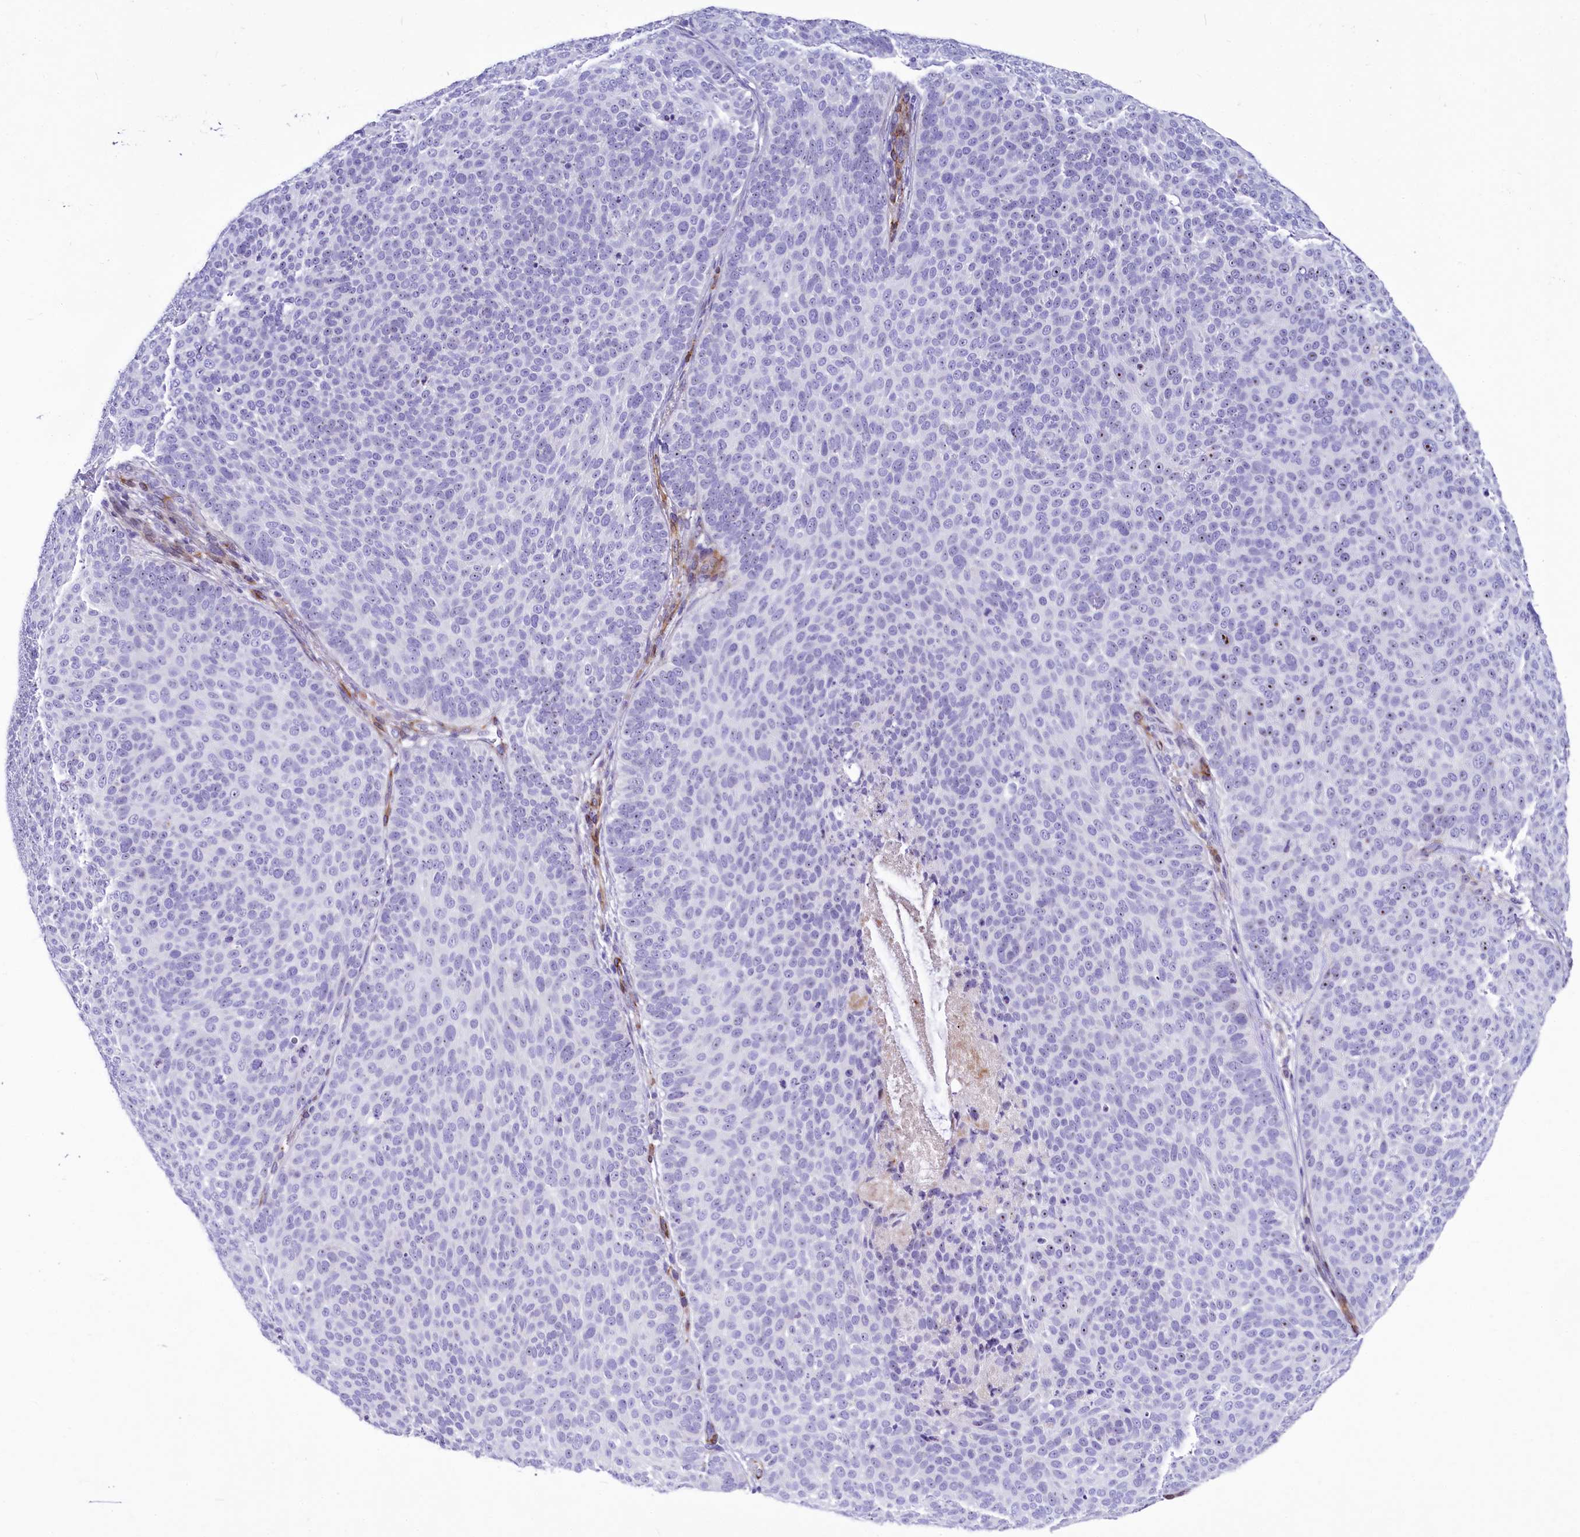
{"staining": {"intensity": "negative", "quantity": "none", "location": "none"}, "tissue": "skin cancer", "cell_type": "Tumor cells", "image_type": "cancer", "snomed": [{"axis": "morphology", "description": "Basal cell carcinoma"}, {"axis": "topography", "description": "Skin"}], "caption": "The IHC image has no significant staining in tumor cells of skin cancer (basal cell carcinoma) tissue. The staining was performed using DAB to visualize the protein expression in brown, while the nuclei were stained in blue with hematoxylin (Magnification: 20x).", "gene": "SH3TC2", "patient": {"sex": "male", "age": 85}}